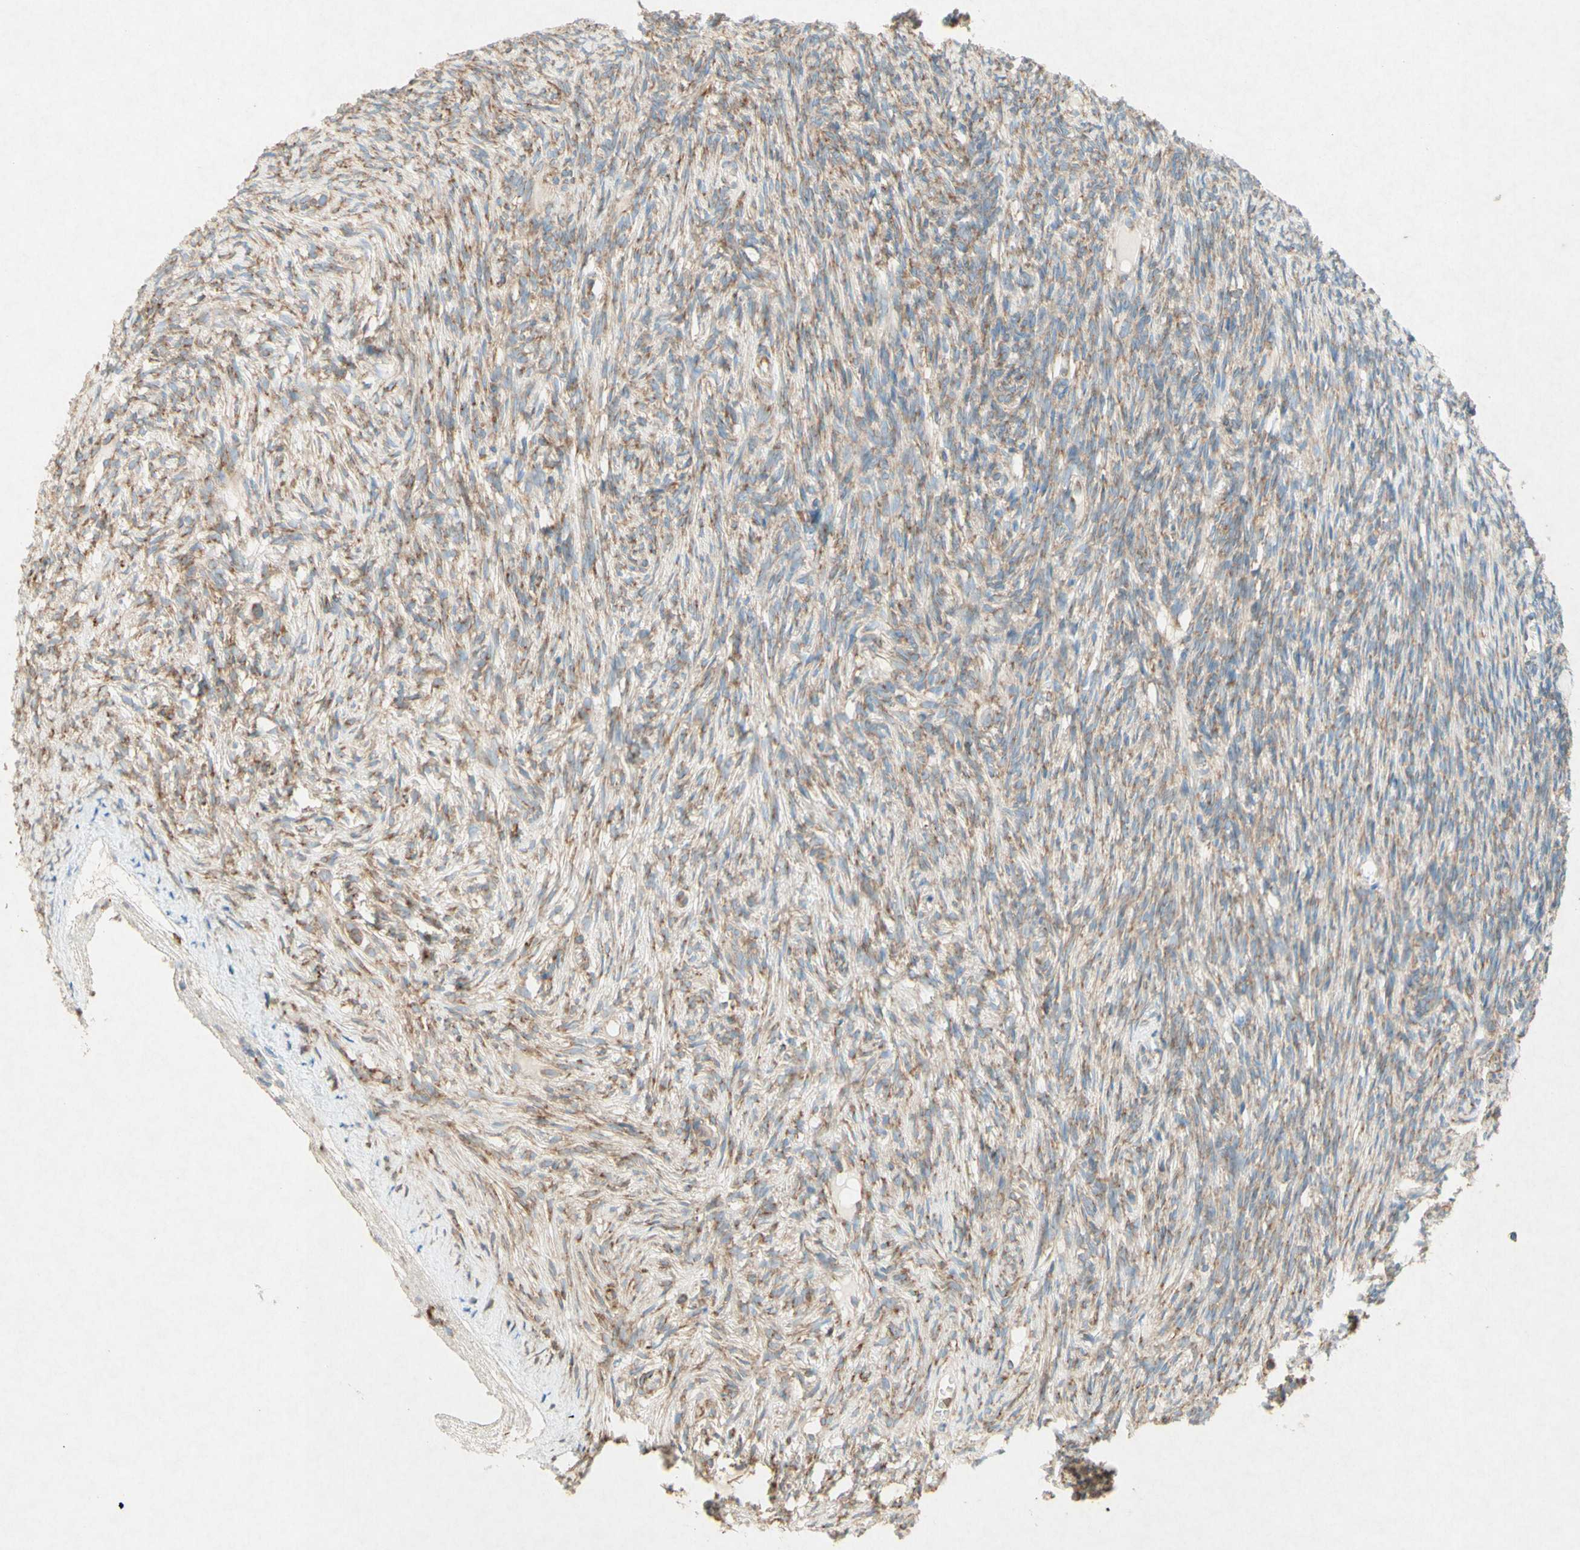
{"staining": {"intensity": "negative", "quantity": "none", "location": "none"}, "tissue": "ovary", "cell_type": "Follicle cells", "image_type": "normal", "snomed": [{"axis": "morphology", "description": "Normal tissue, NOS"}, {"axis": "topography", "description": "Ovary"}], "caption": "An immunohistochemistry histopathology image of unremarkable ovary is shown. There is no staining in follicle cells of ovary.", "gene": "PABPC1", "patient": {"sex": "female", "age": 33}}